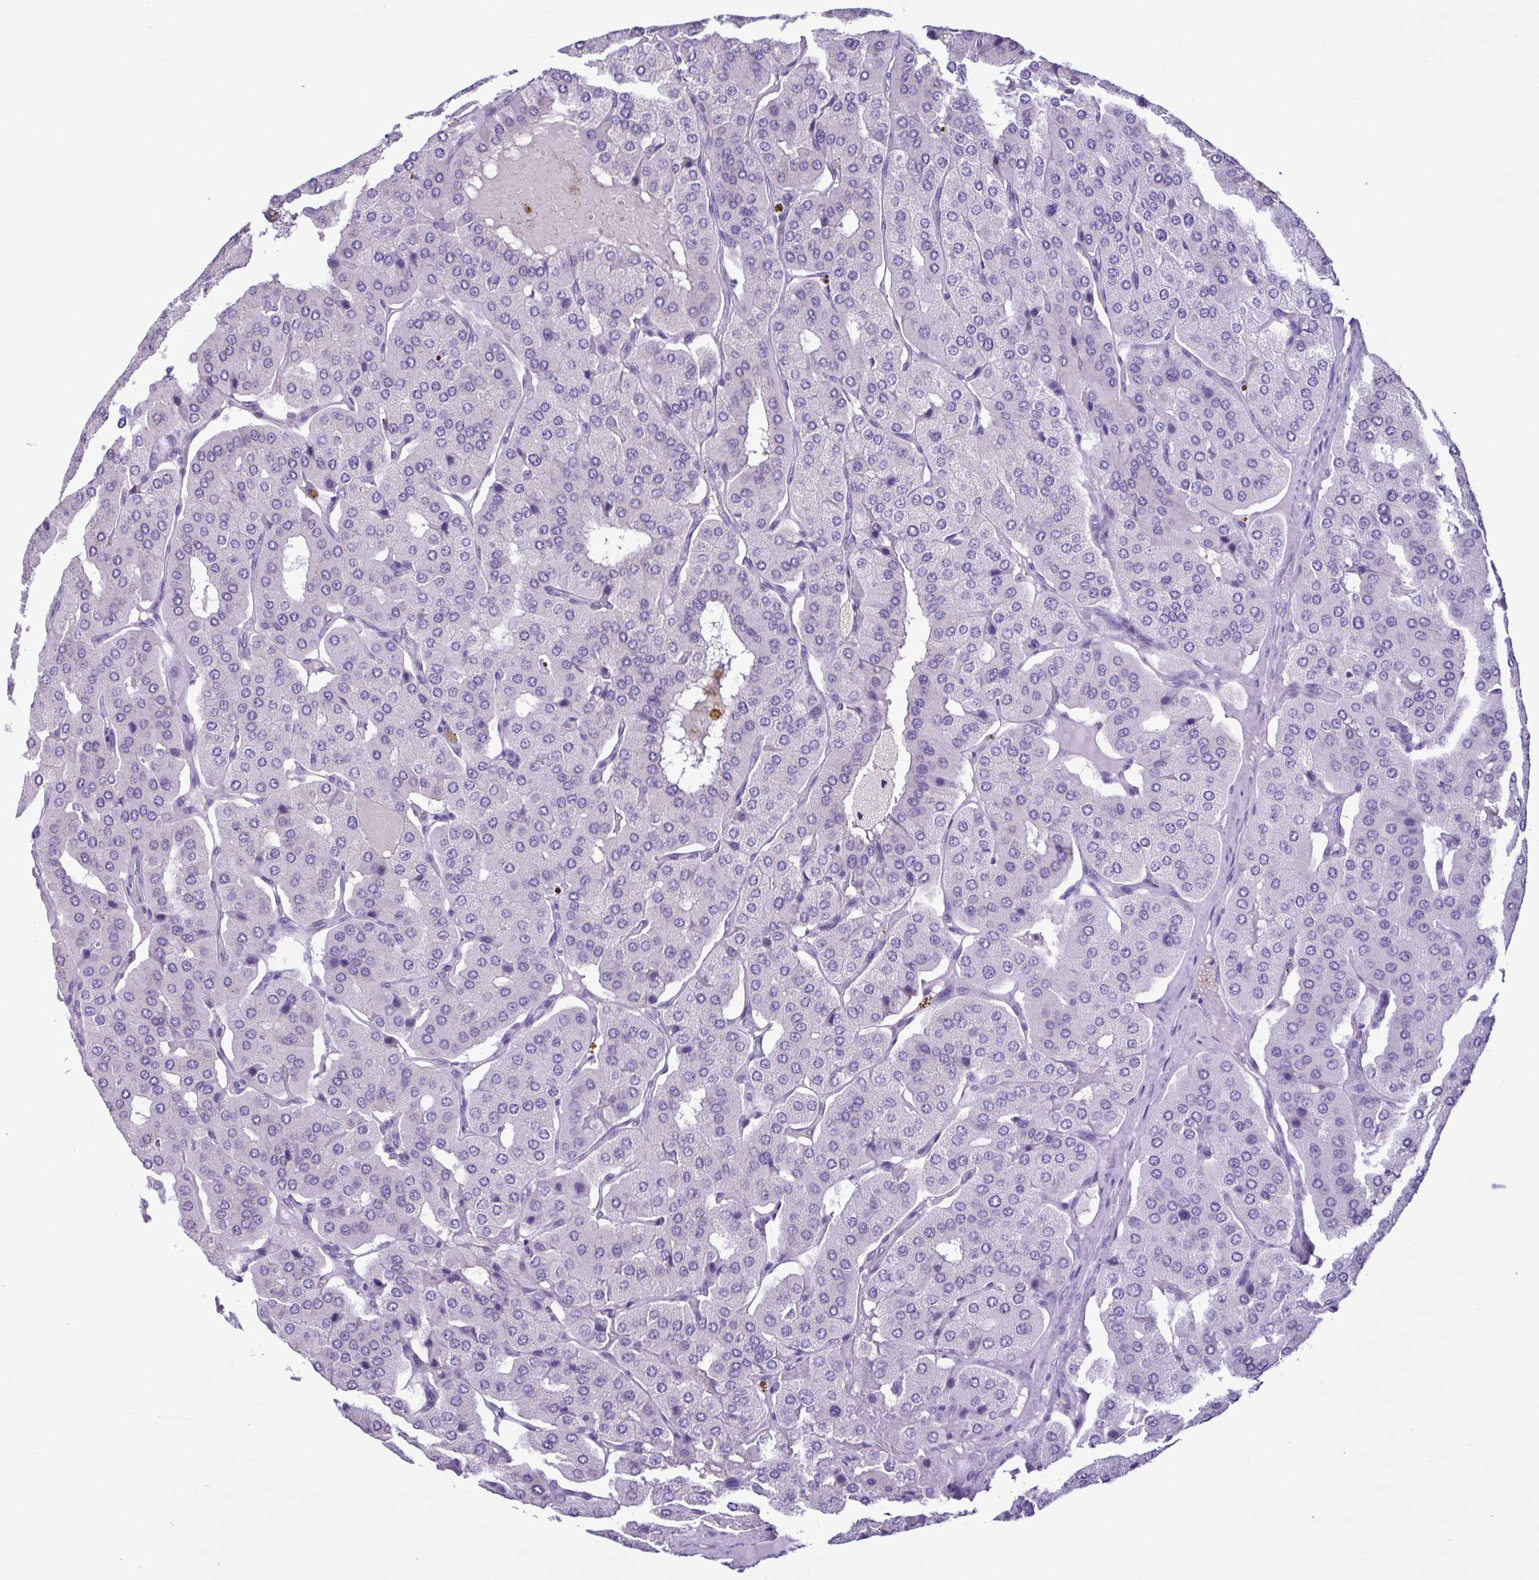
{"staining": {"intensity": "negative", "quantity": "none", "location": "none"}, "tissue": "parathyroid gland", "cell_type": "Glandular cells", "image_type": "normal", "snomed": [{"axis": "morphology", "description": "Normal tissue, NOS"}, {"axis": "morphology", "description": "Adenoma, NOS"}, {"axis": "topography", "description": "Parathyroid gland"}], "caption": "There is no significant positivity in glandular cells of parathyroid gland. (Stains: DAB (3,3'-diaminobenzidine) IHC with hematoxylin counter stain, Microscopy: brightfield microscopy at high magnification).", "gene": "CBY2", "patient": {"sex": "female", "age": 86}}